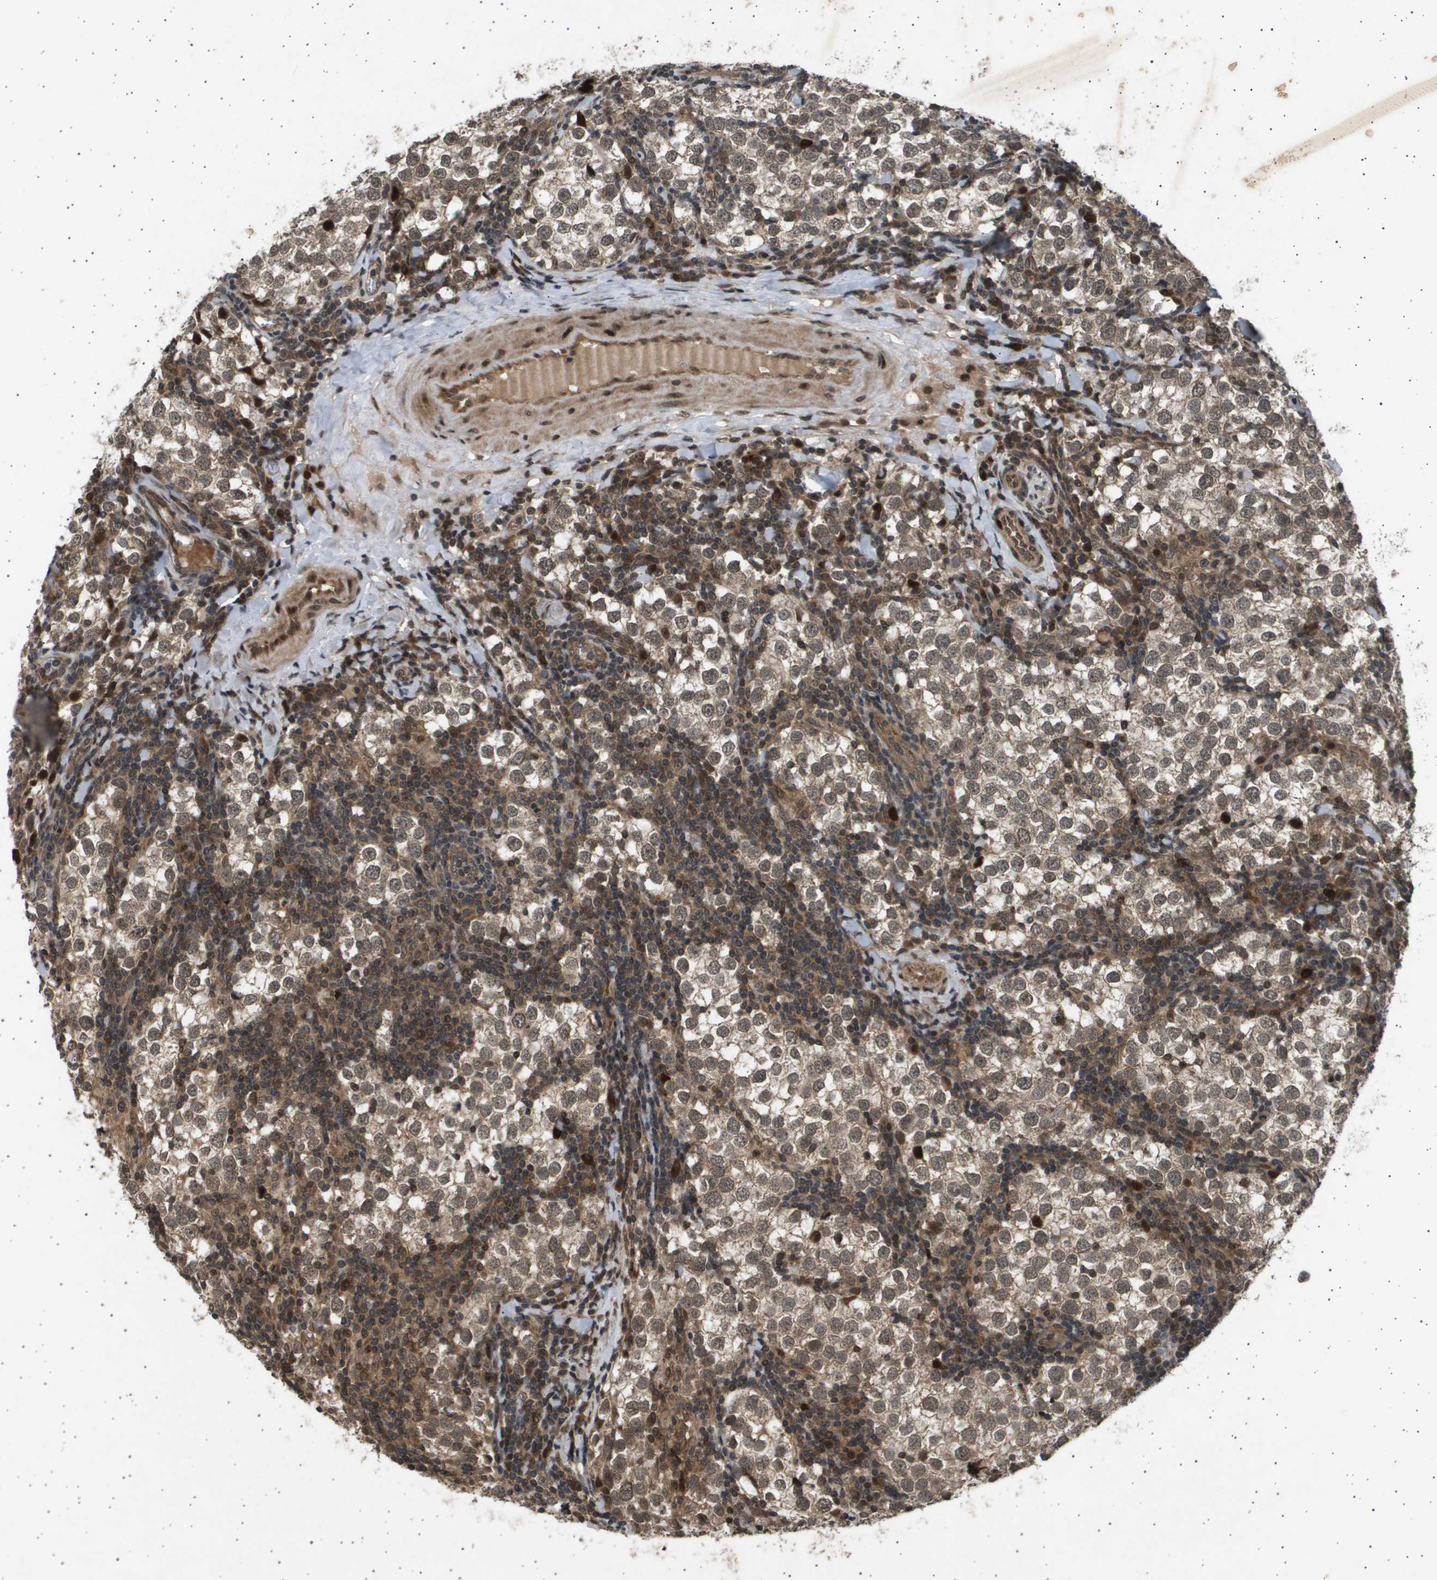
{"staining": {"intensity": "moderate", "quantity": ">75%", "location": "cytoplasmic/membranous,nuclear"}, "tissue": "testis cancer", "cell_type": "Tumor cells", "image_type": "cancer", "snomed": [{"axis": "morphology", "description": "Seminoma, NOS"}, {"axis": "morphology", "description": "Carcinoma, Embryonal, NOS"}, {"axis": "topography", "description": "Testis"}], "caption": "IHC (DAB) staining of embryonal carcinoma (testis) demonstrates moderate cytoplasmic/membranous and nuclear protein positivity in about >75% of tumor cells.", "gene": "TNRC6A", "patient": {"sex": "male", "age": 36}}